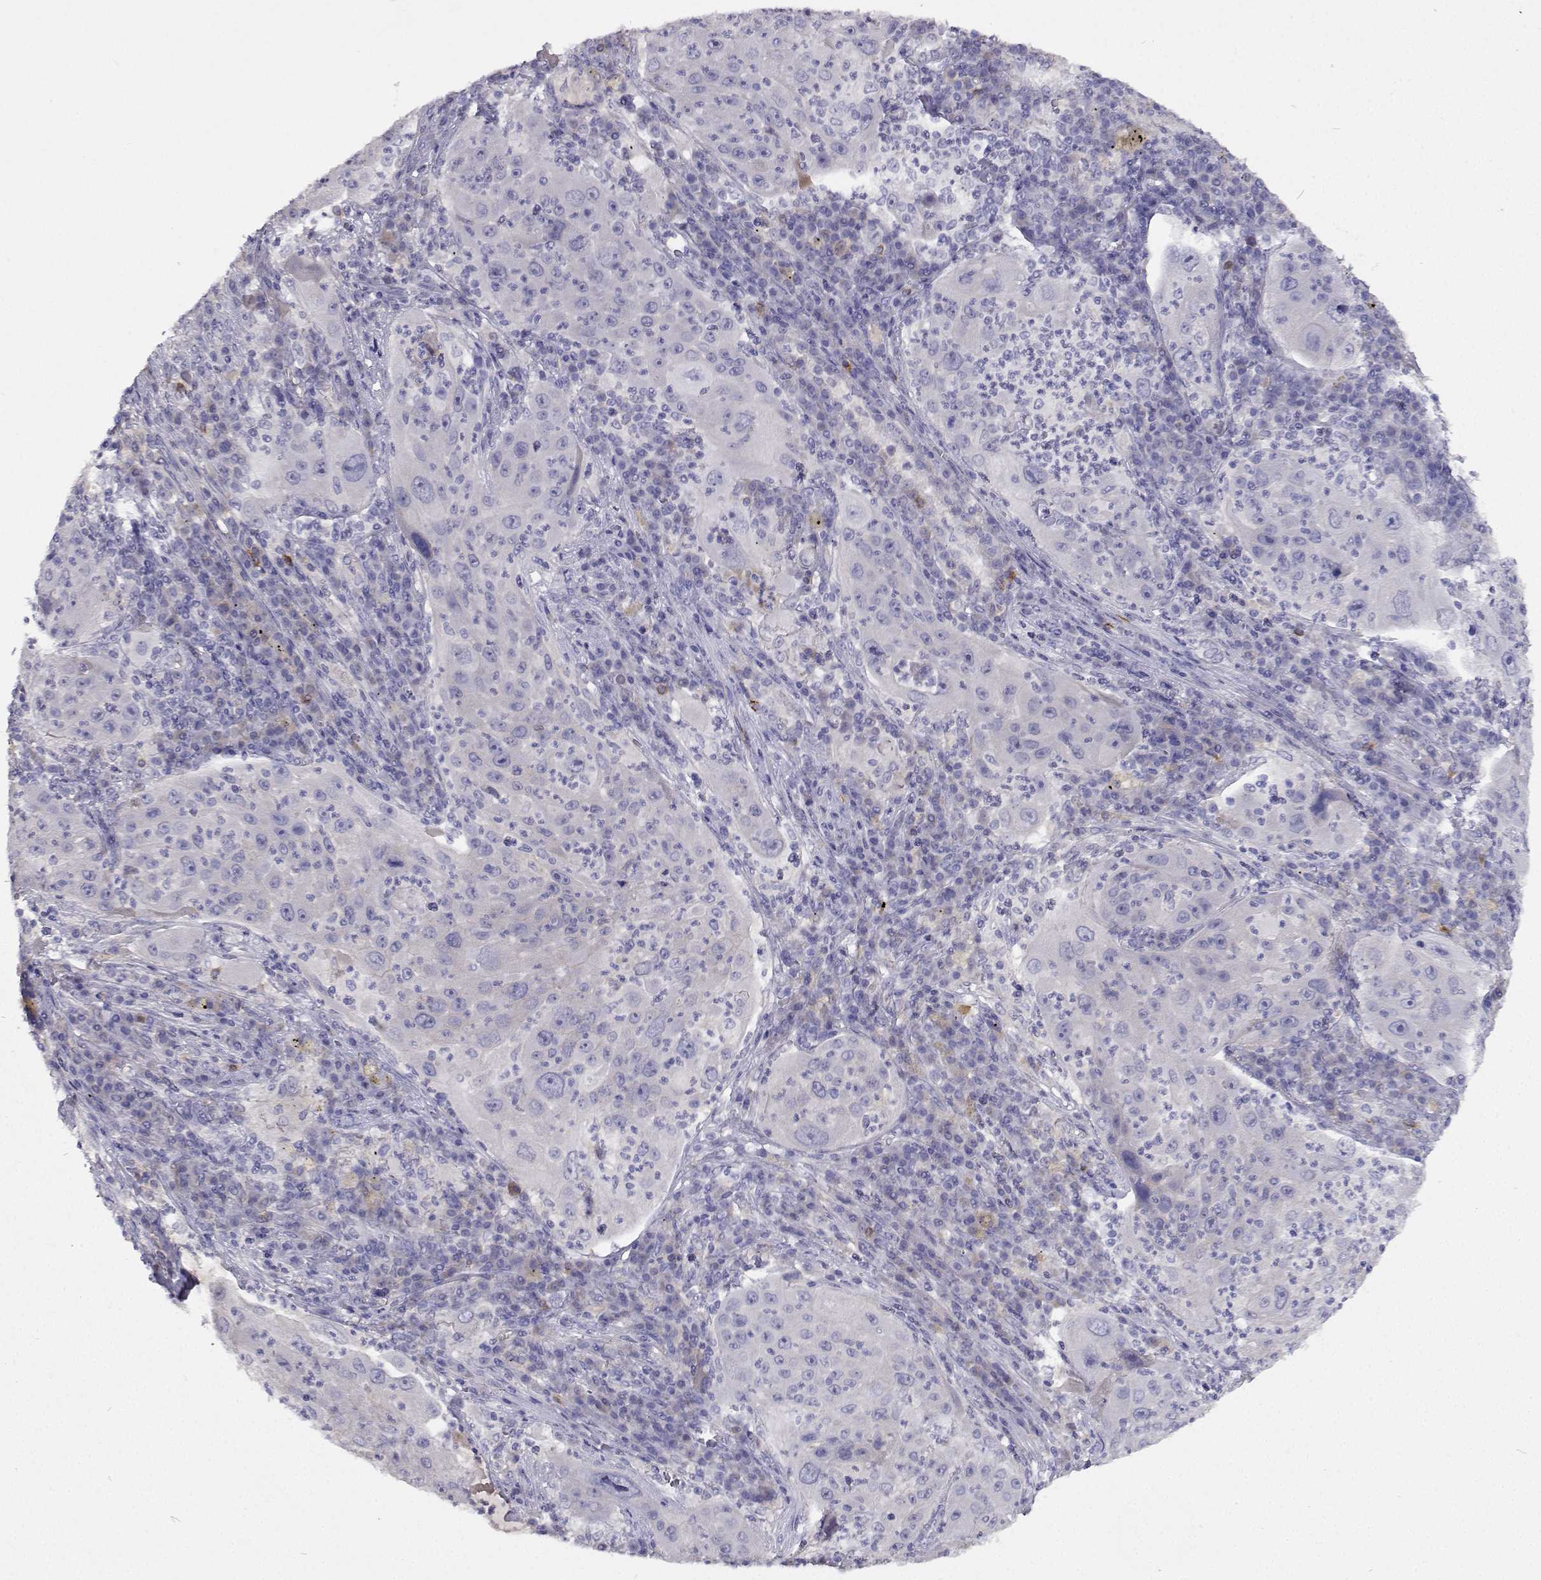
{"staining": {"intensity": "negative", "quantity": "none", "location": "none"}, "tissue": "lung cancer", "cell_type": "Tumor cells", "image_type": "cancer", "snomed": [{"axis": "morphology", "description": "Squamous cell carcinoma, NOS"}, {"axis": "topography", "description": "Lung"}], "caption": "Immunohistochemical staining of lung cancer exhibits no significant positivity in tumor cells.", "gene": "CFAP44", "patient": {"sex": "female", "age": 59}}